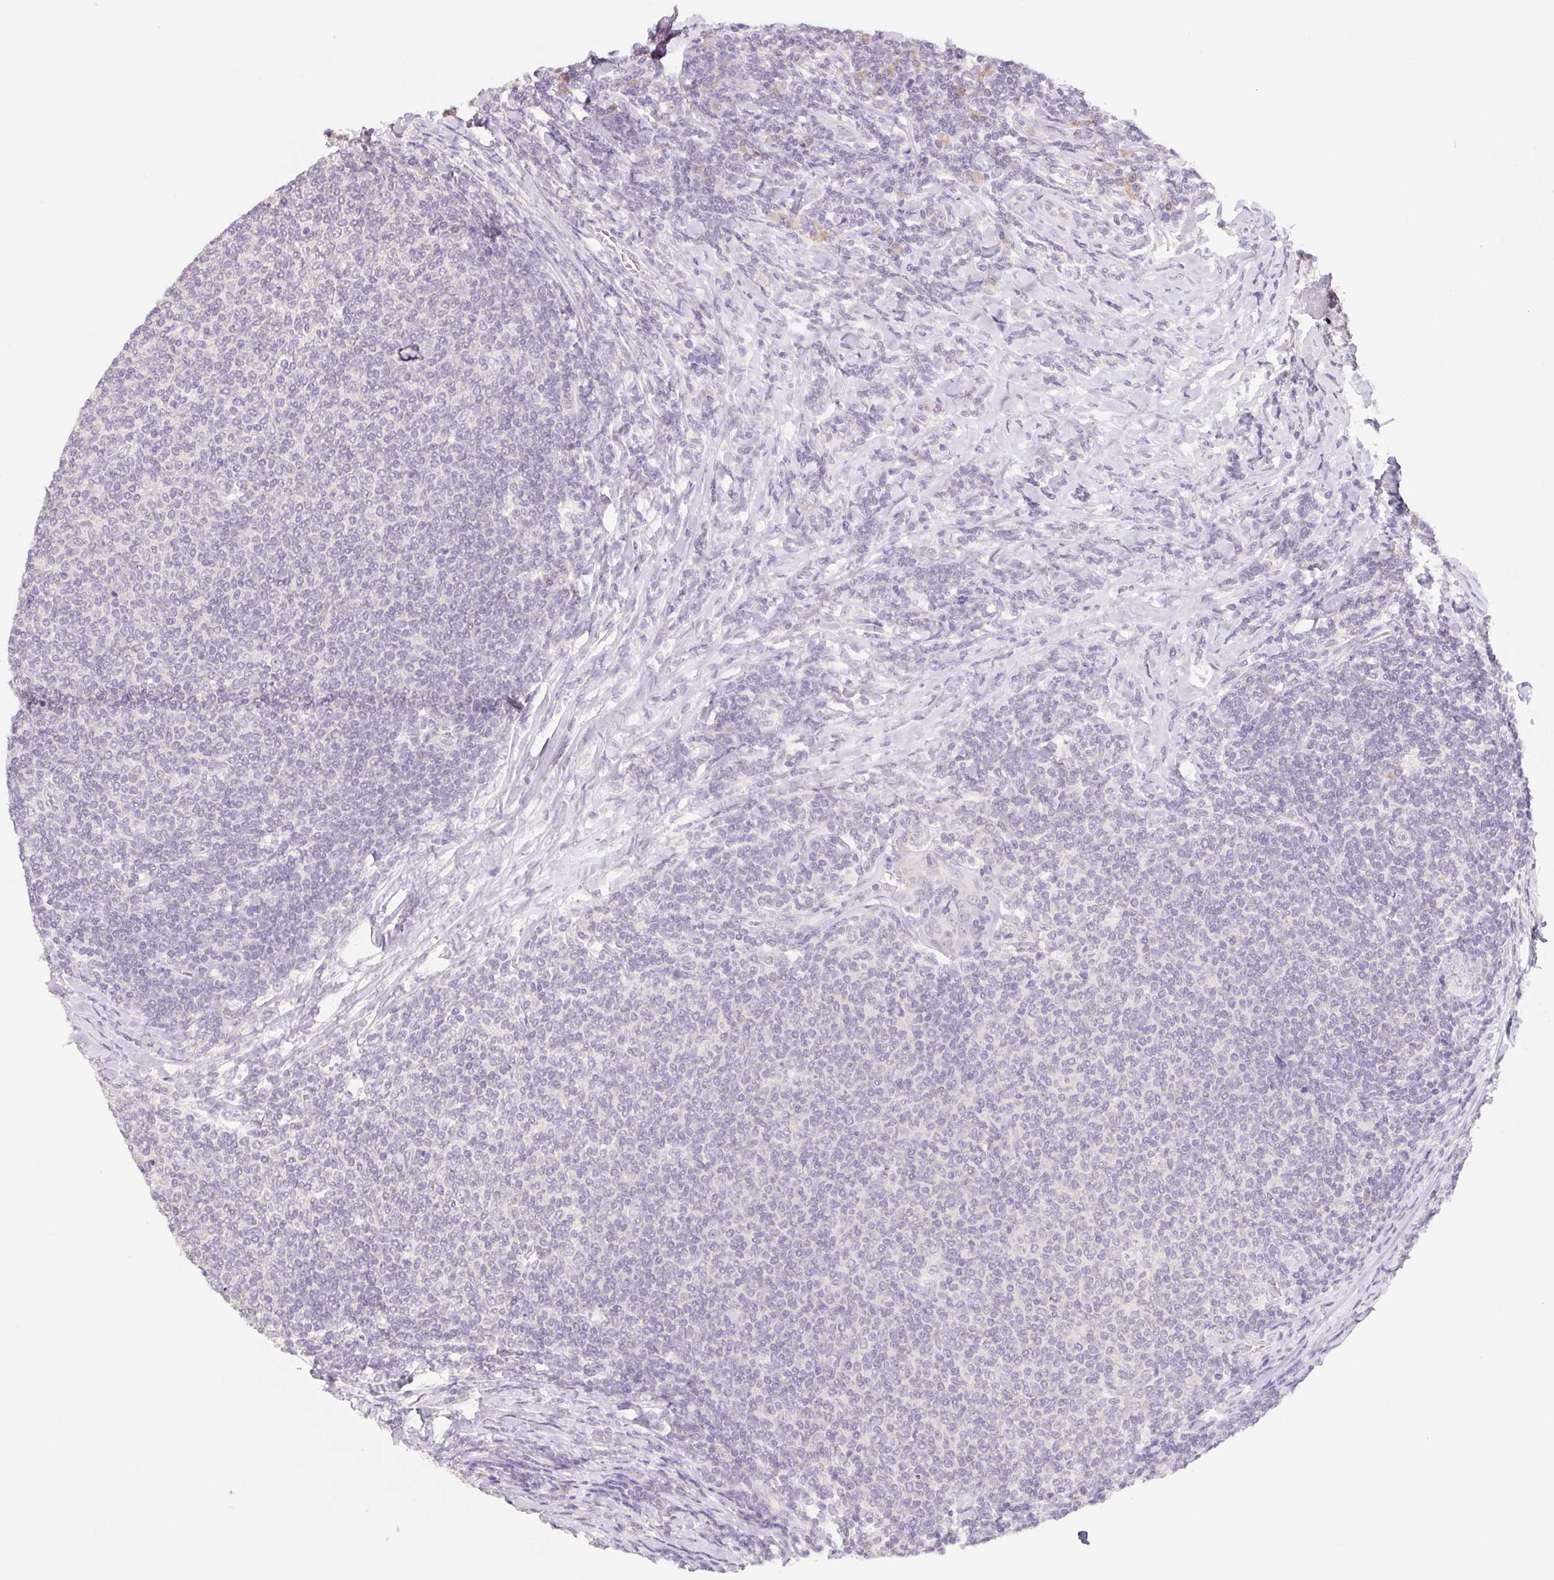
{"staining": {"intensity": "negative", "quantity": "none", "location": "none"}, "tissue": "lymphoma", "cell_type": "Tumor cells", "image_type": "cancer", "snomed": [{"axis": "morphology", "description": "Malignant lymphoma, non-Hodgkin's type, Low grade"}, {"axis": "topography", "description": "Lymph node"}], "caption": "Human low-grade malignant lymphoma, non-Hodgkin's type stained for a protein using IHC demonstrates no staining in tumor cells.", "gene": "PNMA8B", "patient": {"sex": "male", "age": 52}}